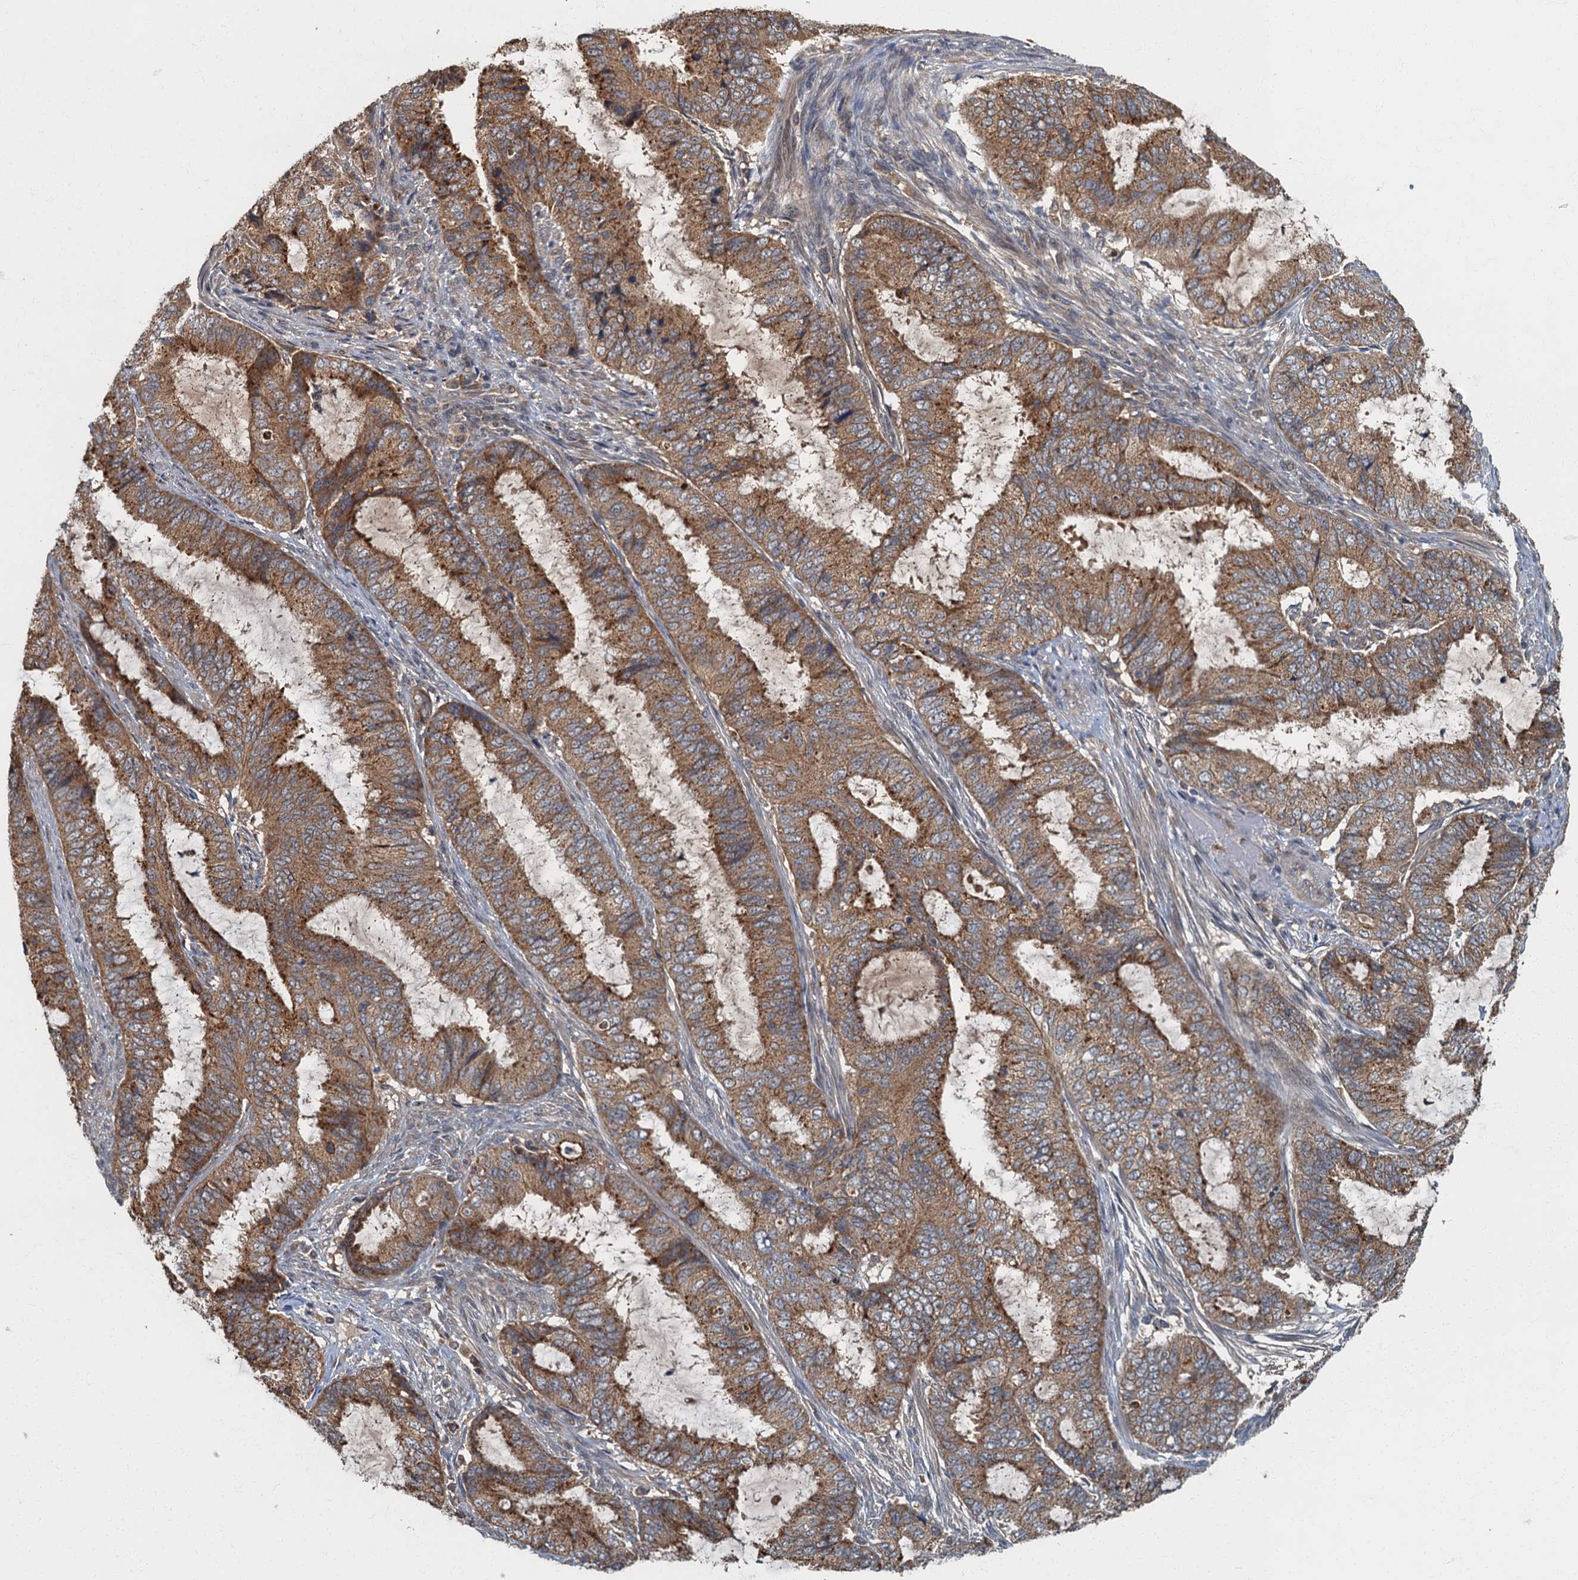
{"staining": {"intensity": "moderate", "quantity": ">75%", "location": "cytoplasmic/membranous"}, "tissue": "endometrial cancer", "cell_type": "Tumor cells", "image_type": "cancer", "snomed": [{"axis": "morphology", "description": "Adenocarcinoma, NOS"}, {"axis": "topography", "description": "Endometrium"}], "caption": "About >75% of tumor cells in human endometrial adenocarcinoma exhibit moderate cytoplasmic/membranous protein expression as visualized by brown immunohistochemical staining.", "gene": "WDCP", "patient": {"sex": "female", "age": 51}}